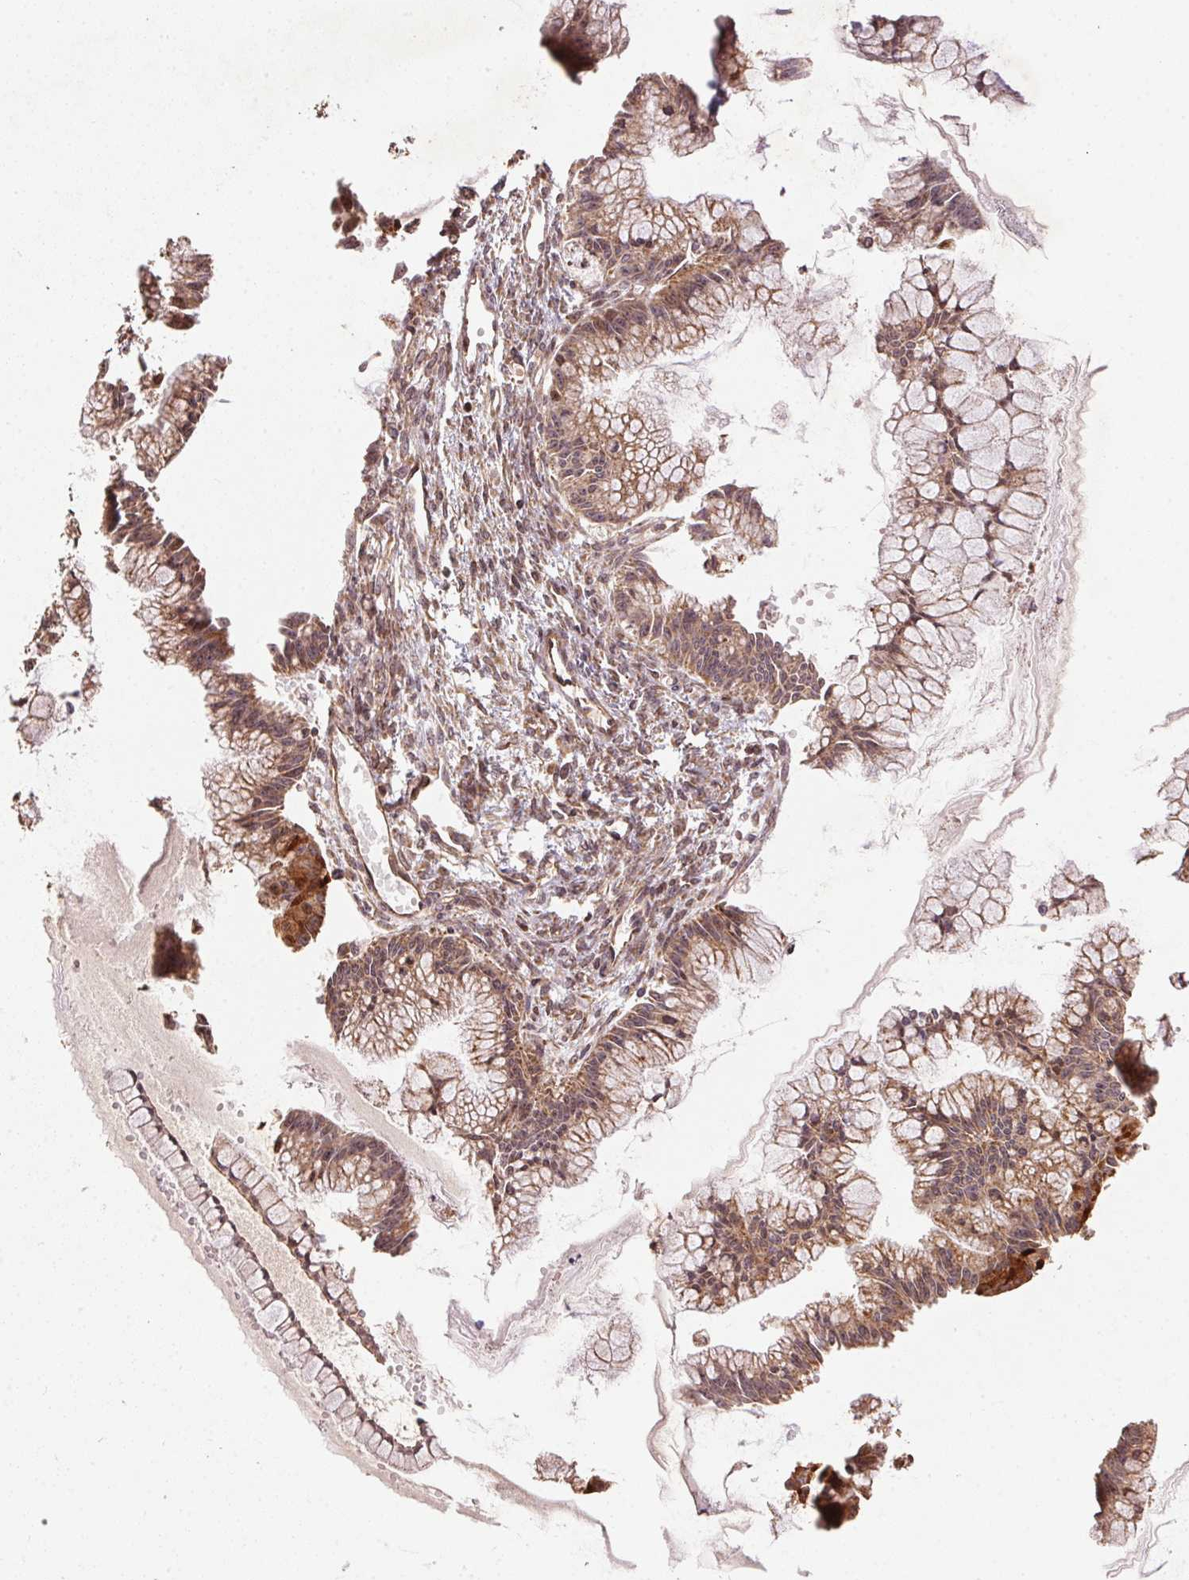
{"staining": {"intensity": "moderate", "quantity": ">75%", "location": "cytoplasmic/membranous"}, "tissue": "ovarian cancer", "cell_type": "Tumor cells", "image_type": "cancer", "snomed": [{"axis": "morphology", "description": "Cystadenocarcinoma, mucinous, NOS"}, {"axis": "topography", "description": "Ovary"}], "caption": "Protein staining by immunohistochemistry demonstrates moderate cytoplasmic/membranous positivity in approximately >75% of tumor cells in mucinous cystadenocarcinoma (ovarian). (DAB (3,3'-diaminobenzidine) = brown stain, brightfield microscopy at high magnification).", "gene": "SPRED2", "patient": {"sex": "female", "age": 41}}